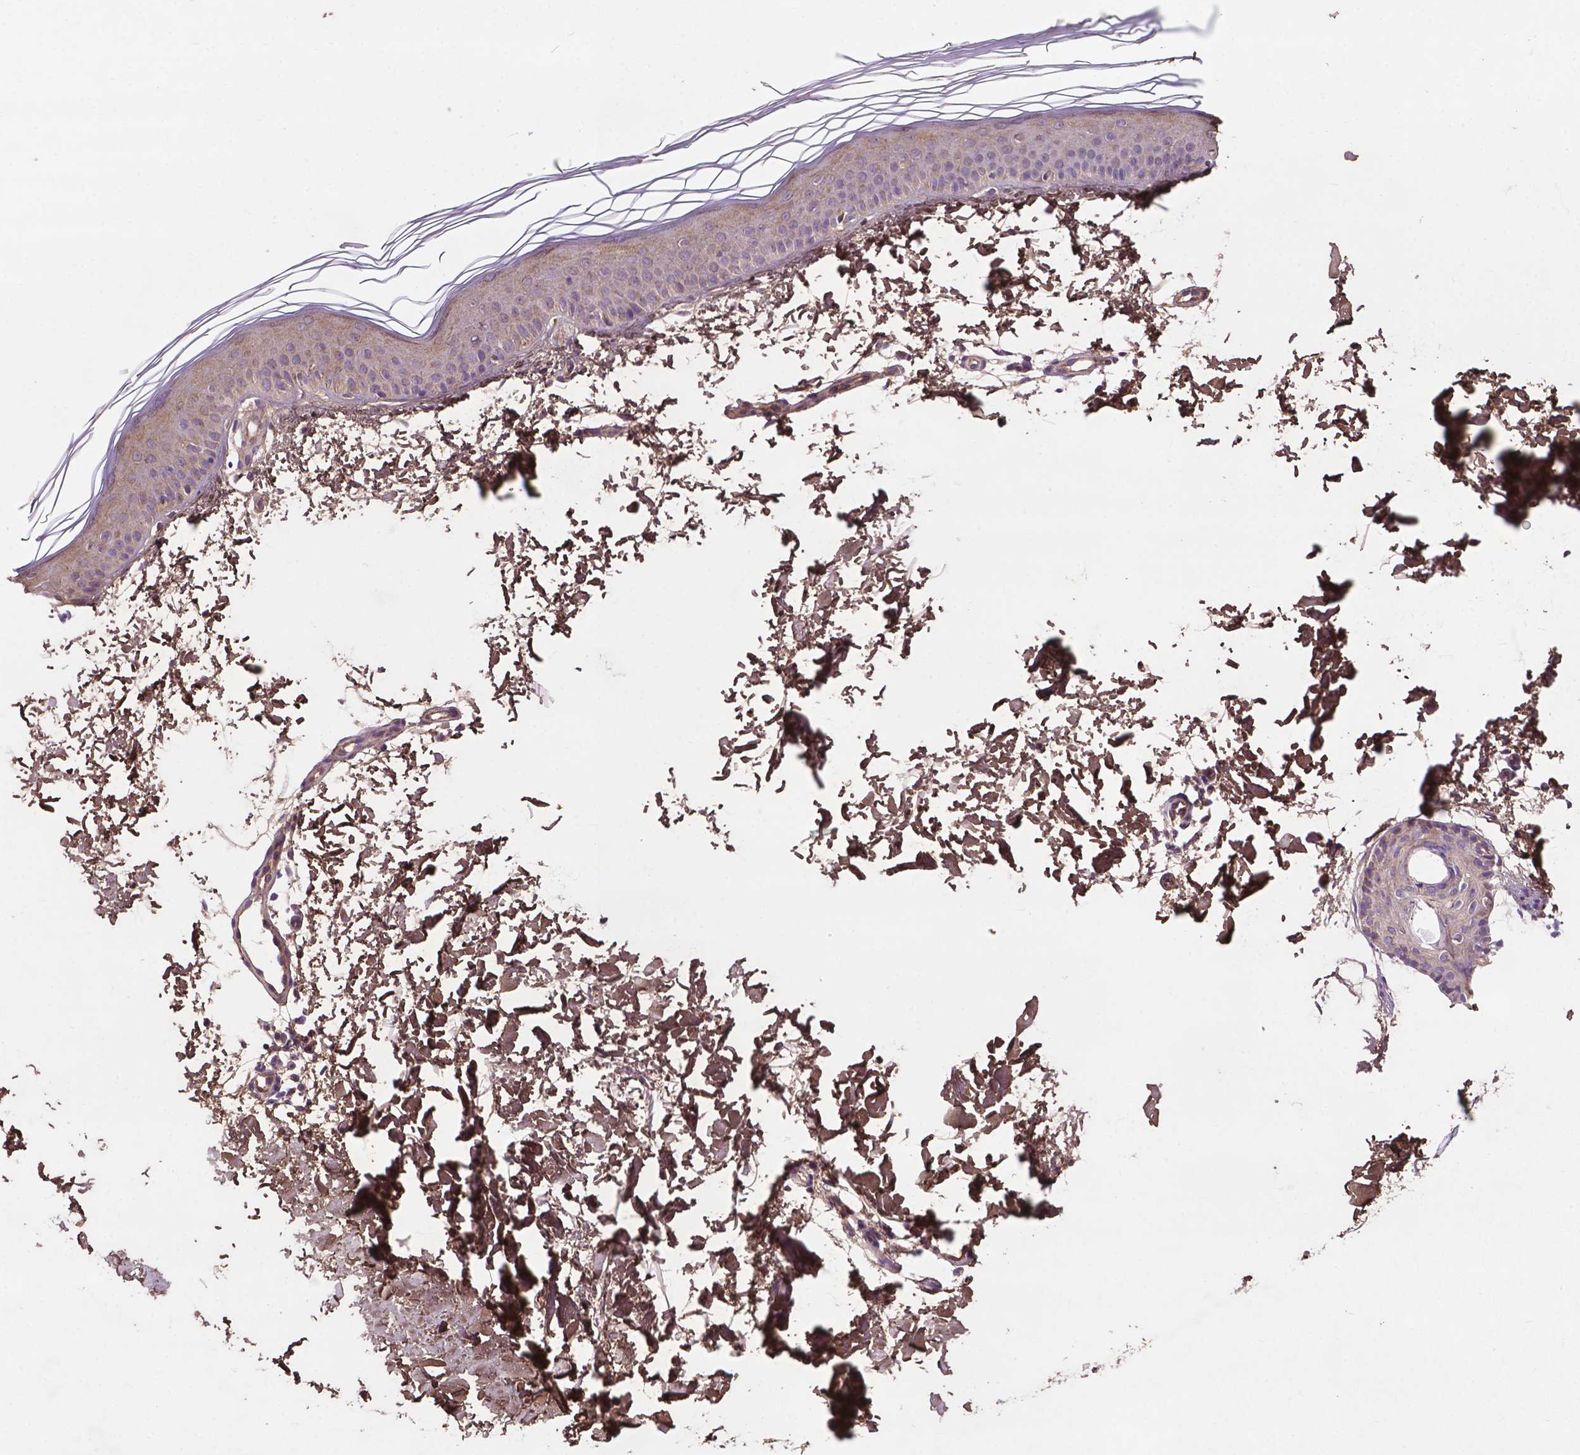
{"staining": {"intensity": "weak", "quantity": ">75%", "location": "cytoplasmic/membranous"}, "tissue": "skin", "cell_type": "Fibroblasts", "image_type": "normal", "snomed": [{"axis": "morphology", "description": "Normal tissue, NOS"}, {"axis": "topography", "description": "Skin"}], "caption": "Skin stained with DAB IHC displays low levels of weak cytoplasmic/membranous staining in approximately >75% of fibroblasts.", "gene": "GJA9", "patient": {"sex": "female", "age": 62}}